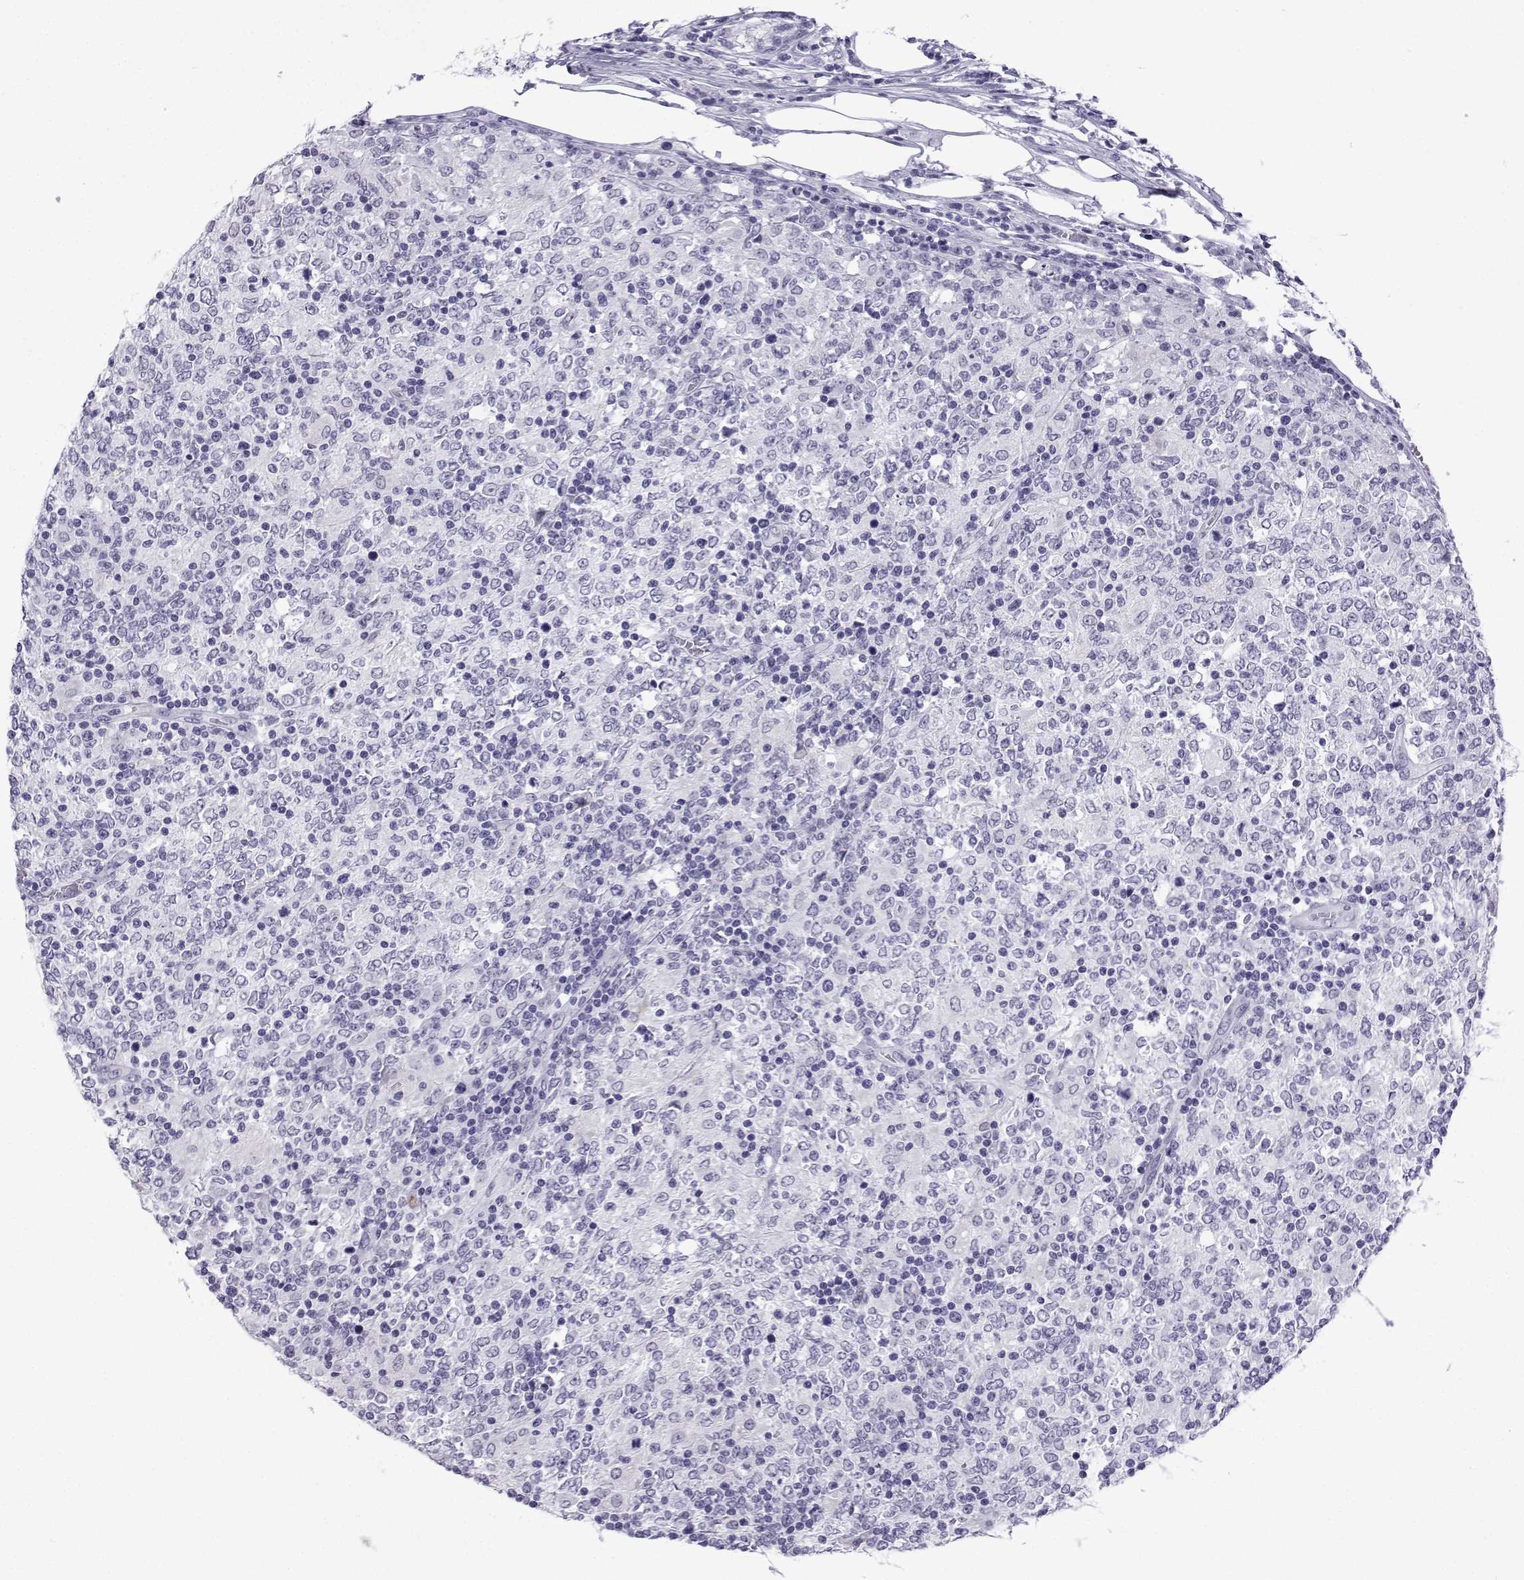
{"staining": {"intensity": "negative", "quantity": "none", "location": "none"}, "tissue": "lymphoma", "cell_type": "Tumor cells", "image_type": "cancer", "snomed": [{"axis": "morphology", "description": "Malignant lymphoma, non-Hodgkin's type, High grade"}, {"axis": "topography", "description": "Lymph node"}], "caption": "High-grade malignant lymphoma, non-Hodgkin's type was stained to show a protein in brown. There is no significant staining in tumor cells.", "gene": "MRGBP", "patient": {"sex": "female", "age": 84}}